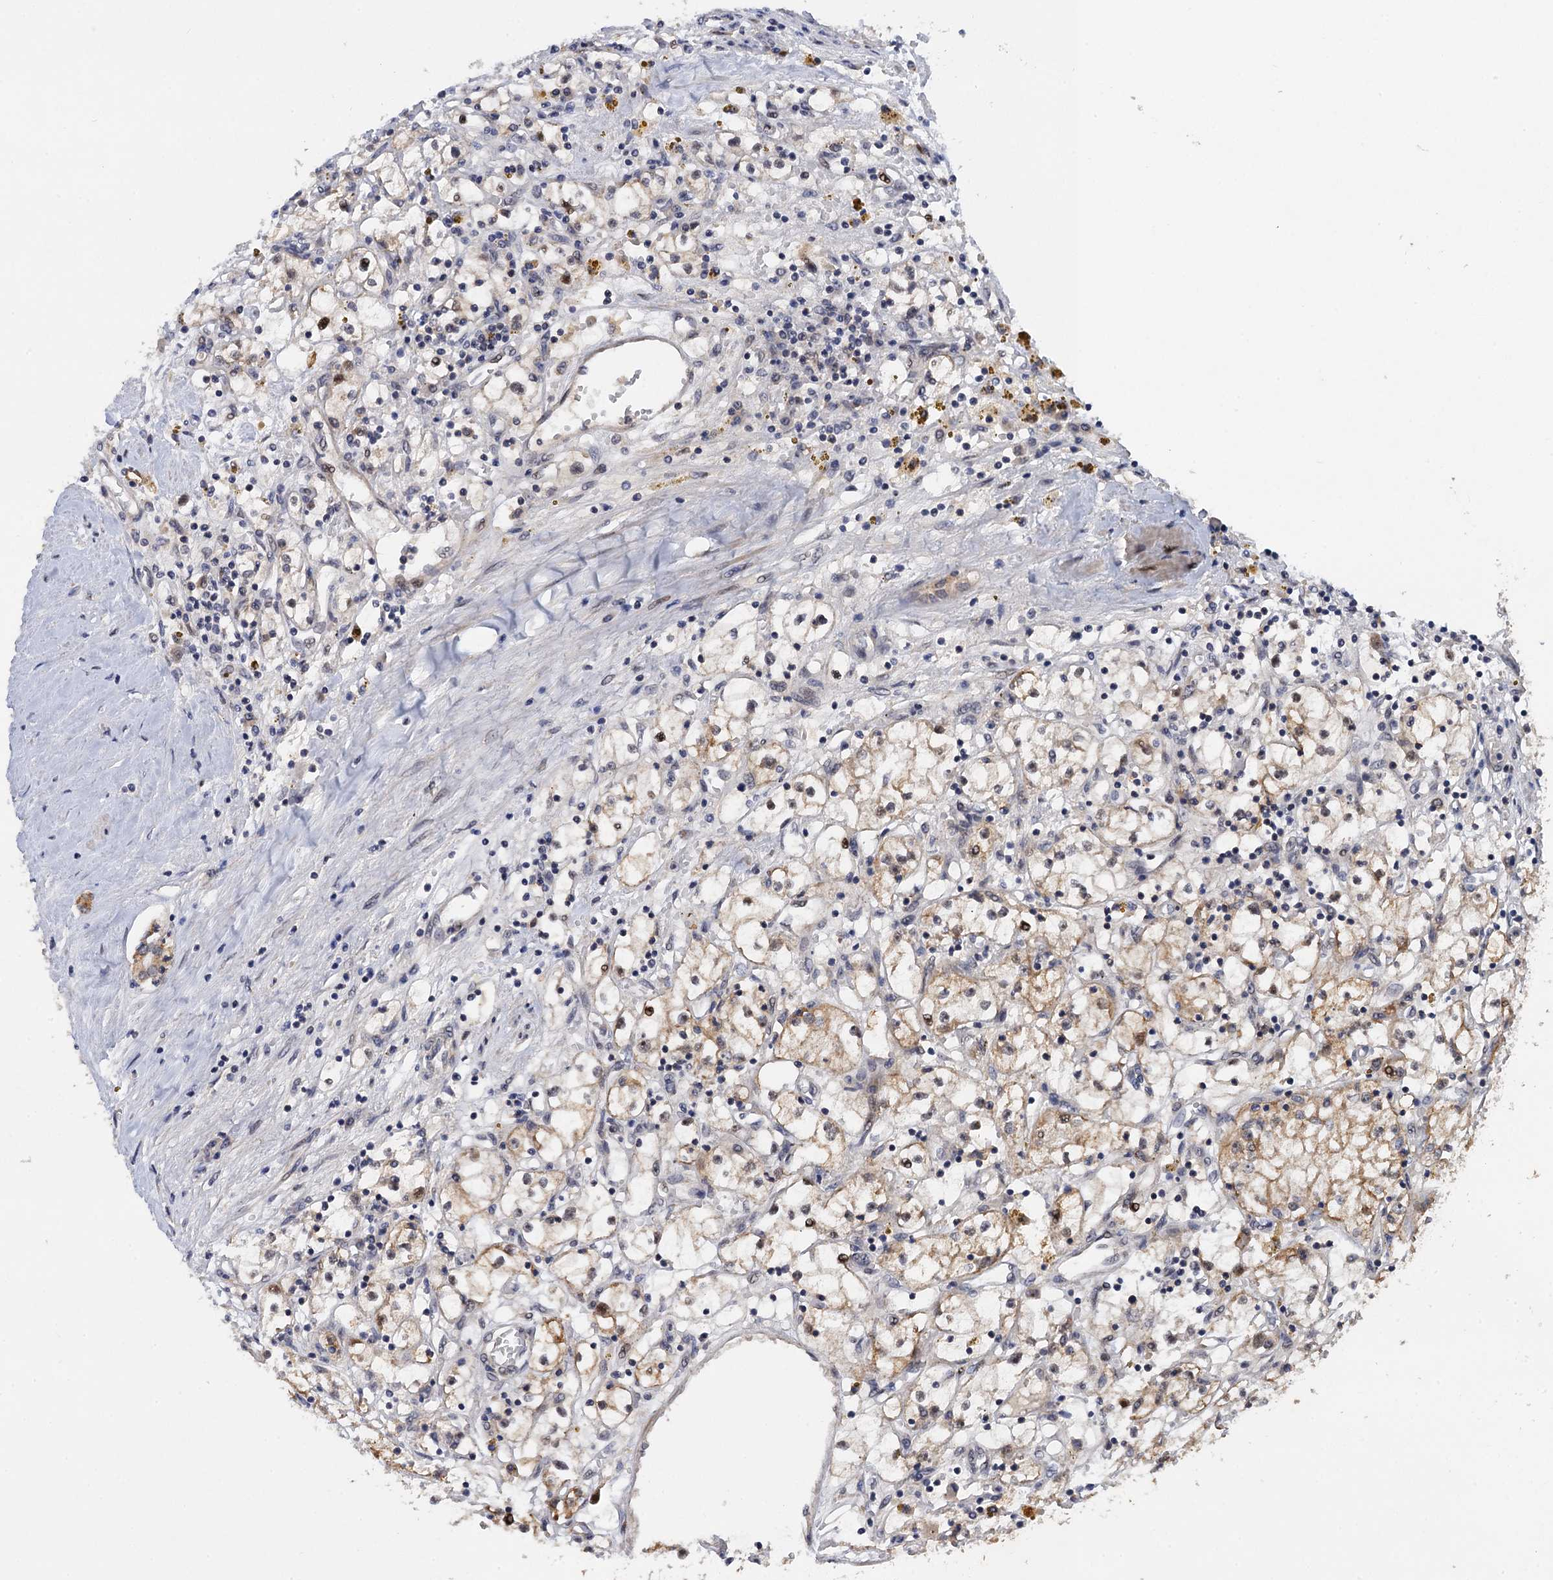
{"staining": {"intensity": "weak", "quantity": "<25%", "location": "cytoplasmic/membranous"}, "tissue": "renal cancer", "cell_type": "Tumor cells", "image_type": "cancer", "snomed": [{"axis": "morphology", "description": "Adenocarcinoma, NOS"}, {"axis": "topography", "description": "Kidney"}], "caption": "Tumor cells are negative for protein expression in human renal cancer.", "gene": "ZAR1L", "patient": {"sex": "male", "age": 56}}